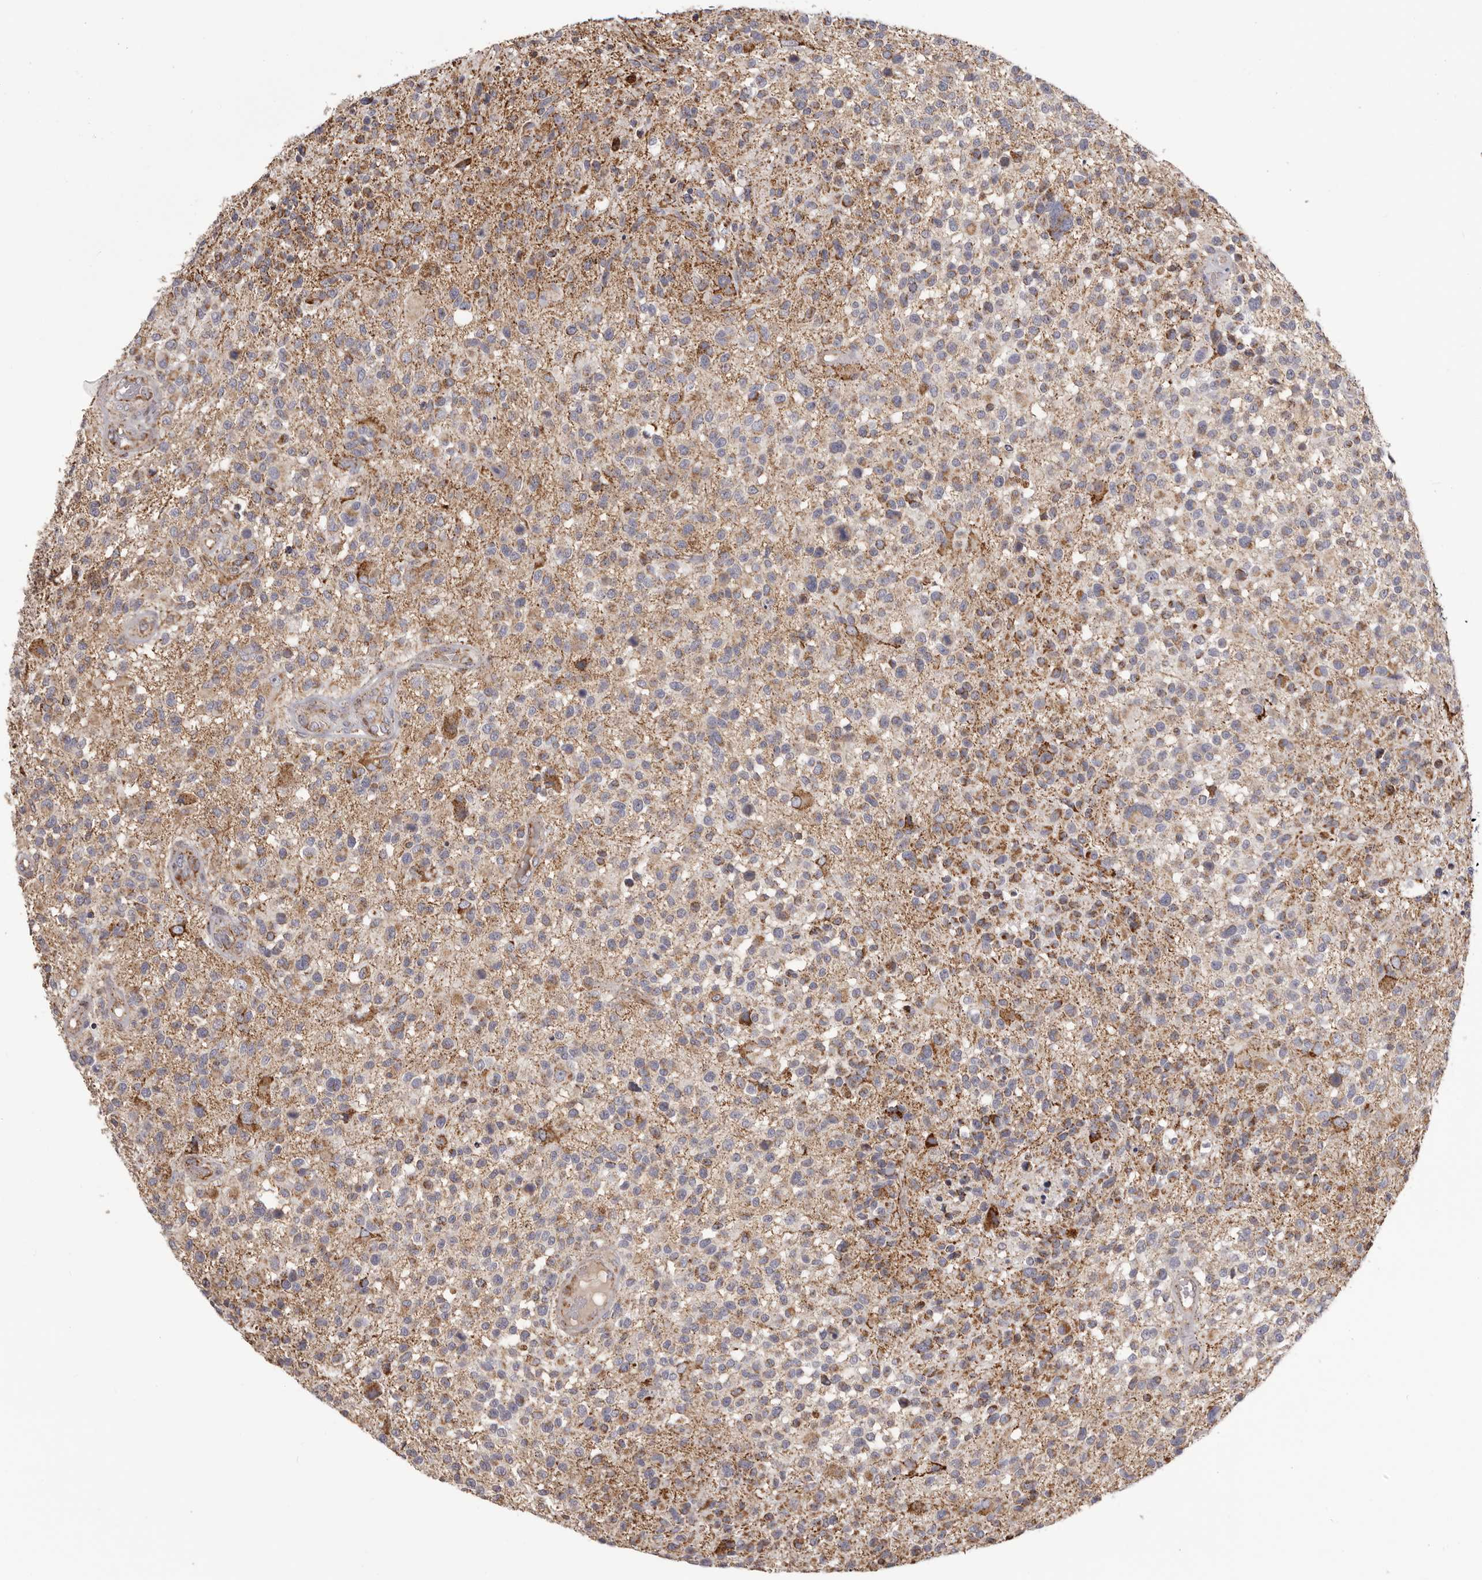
{"staining": {"intensity": "moderate", "quantity": "25%-75%", "location": "cytoplasmic/membranous"}, "tissue": "glioma", "cell_type": "Tumor cells", "image_type": "cancer", "snomed": [{"axis": "morphology", "description": "Glioma, malignant, High grade"}, {"axis": "morphology", "description": "Glioblastoma, NOS"}, {"axis": "topography", "description": "Brain"}], "caption": "Immunohistochemical staining of glioma reveals medium levels of moderate cytoplasmic/membranous expression in approximately 25%-75% of tumor cells. (Stains: DAB (3,3'-diaminobenzidine) in brown, nuclei in blue, Microscopy: brightfield microscopy at high magnification).", "gene": "CHRM2", "patient": {"sex": "male", "age": 60}}